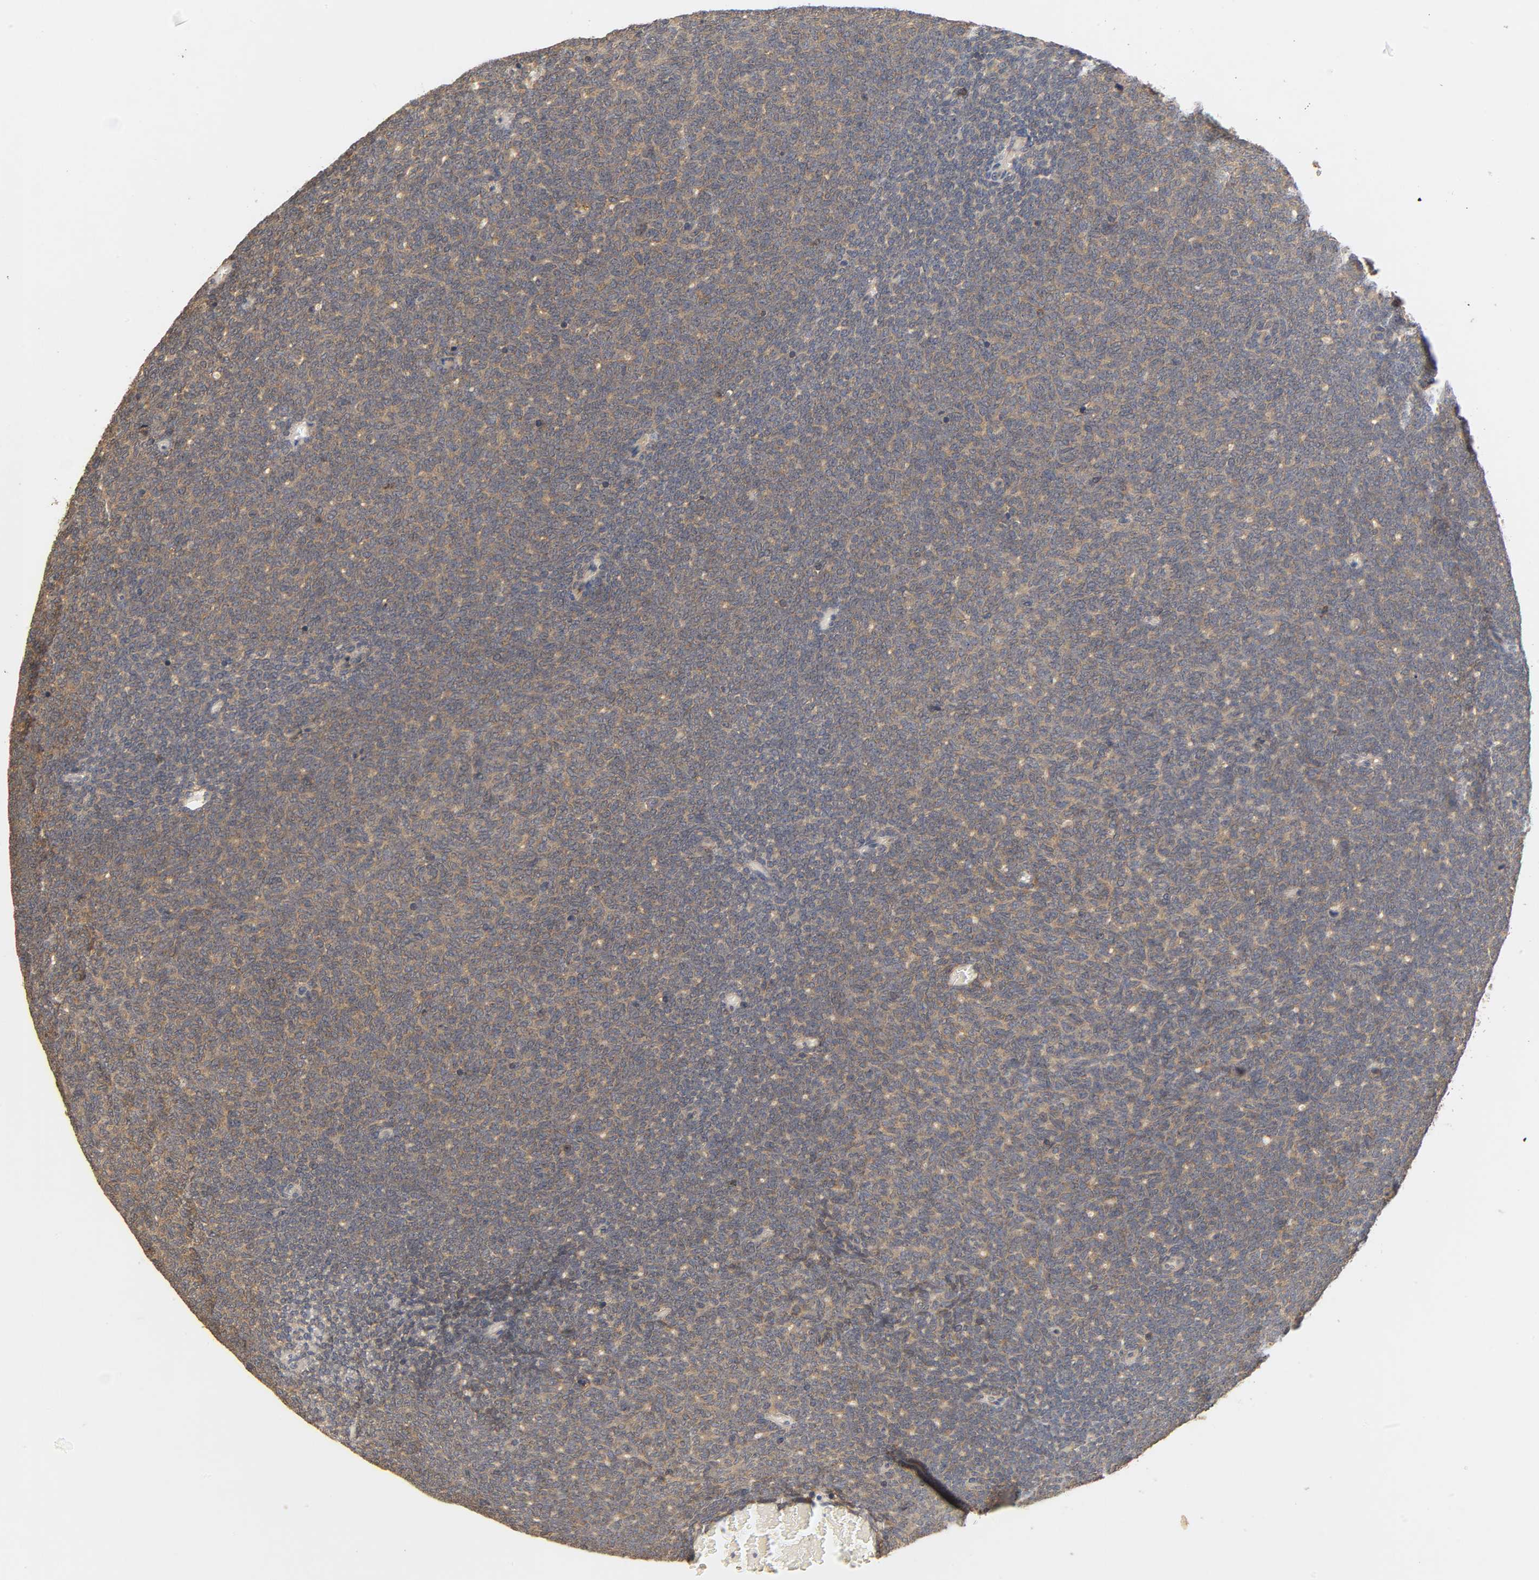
{"staining": {"intensity": "weak", "quantity": ">75%", "location": "cytoplasmic/membranous"}, "tissue": "renal cancer", "cell_type": "Tumor cells", "image_type": "cancer", "snomed": [{"axis": "morphology", "description": "Neoplasm, malignant, NOS"}, {"axis": "topography", "description": "Kidney"}], "caption": "The immunohistochemical stain labels weak cytoplasmic/membranous staining in tumor cells of renal malignant neoplasm tissue. (Brightfield microscopy of DAB IHC at high magnification).", "gene": "SCAP", "patient": {"sex": "male", "age": 28}}